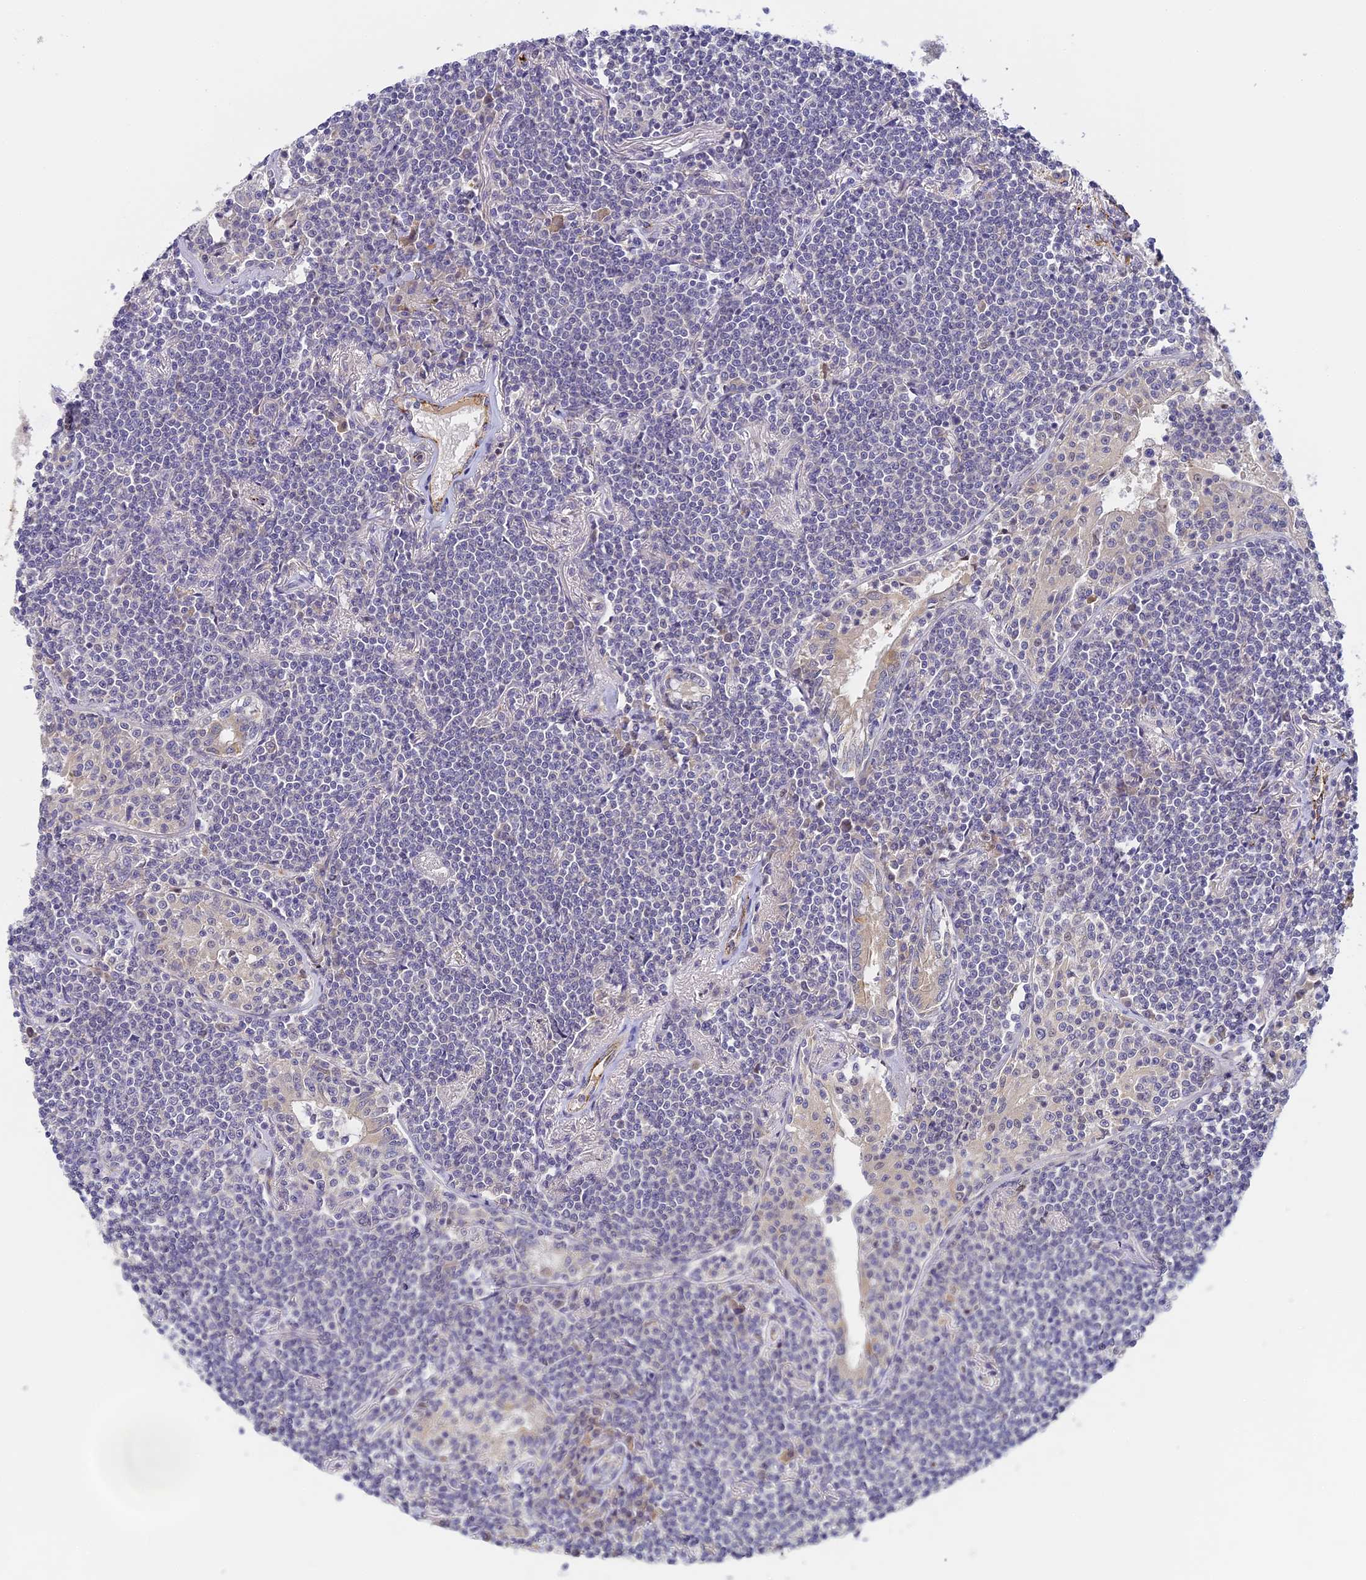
{"staining": {"intensity": "negative", "quantity": "none", "location": "none"}, "tissue": "lymphoma", "cell_type": "Tumor cells", "image_type": "cancer", "snomed": [{"axis": "morphology", "description": "Malignant lymphoma, non-Hodgkin's type, Low grade"}, {"axis": "topography", "description": "Lung"}], "caption": "Protein analysis of lymphoma demonstrates no significant positivity in tumor cells.", "gene": "DNAAF10", "patient": {"sex": "female", "age": 71}}